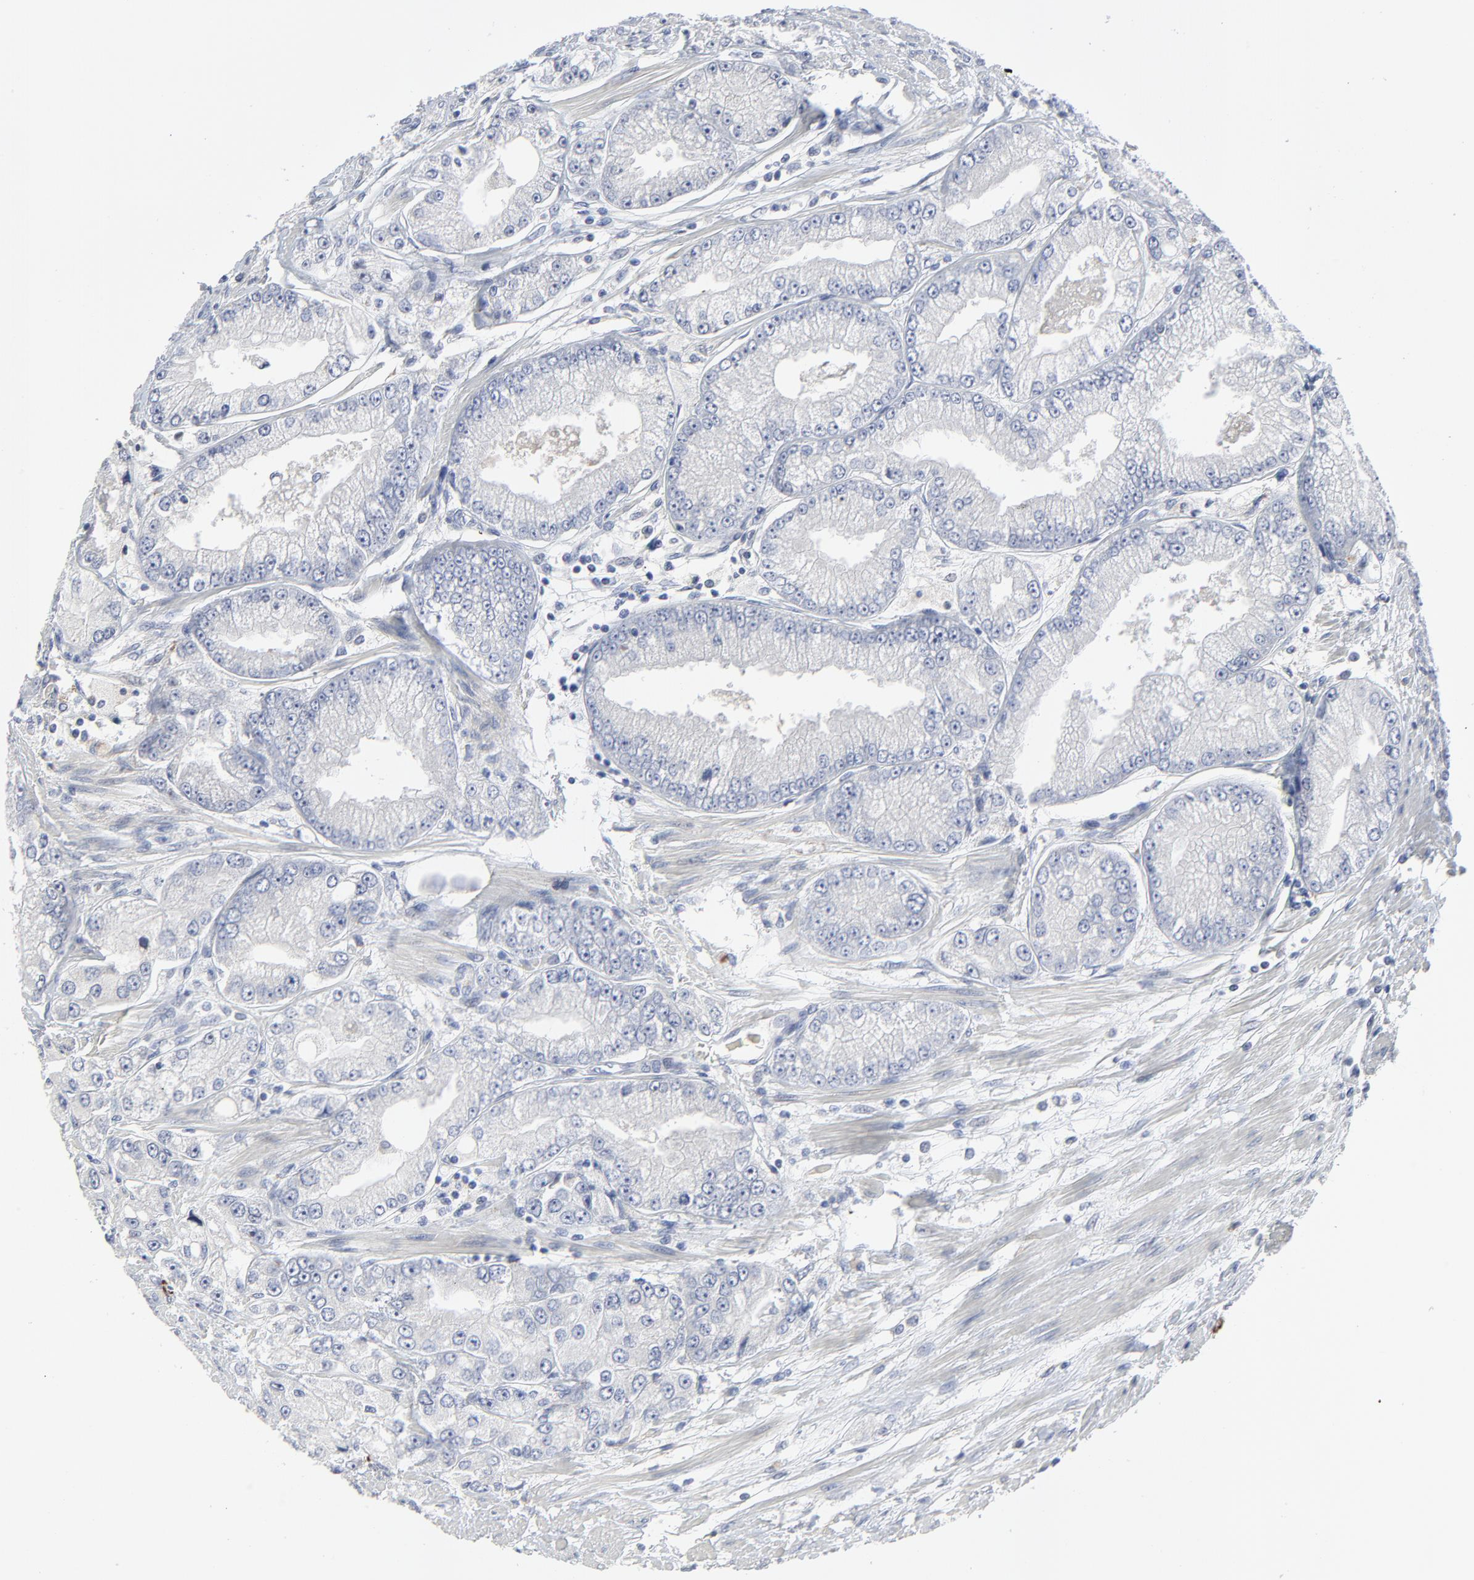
{"staining": {"intensity": "negative", "quantity": "none", "location": "none"}, "tissue": "prostate cancer", "cell_type": "Tumor cells", "image_type": "cancer", "snomed": [{"axis": "morphology", "description": "Adenocarcinoma, Medium grade"}, {"axis": "topography", "description": "Prostate"}], "caption": "Micrograph shows no significant protein expression in tumor cells of prostate cancer (adenocarcinoma (medium-grade)). The staining was performed using DAB to visualize the protein expression in brown, while the nuclei were stained in blue with hematoxylin (Magnification: 20x).", "gene": "NLGN3", "patient": {"sex": "male", "age": 72}}